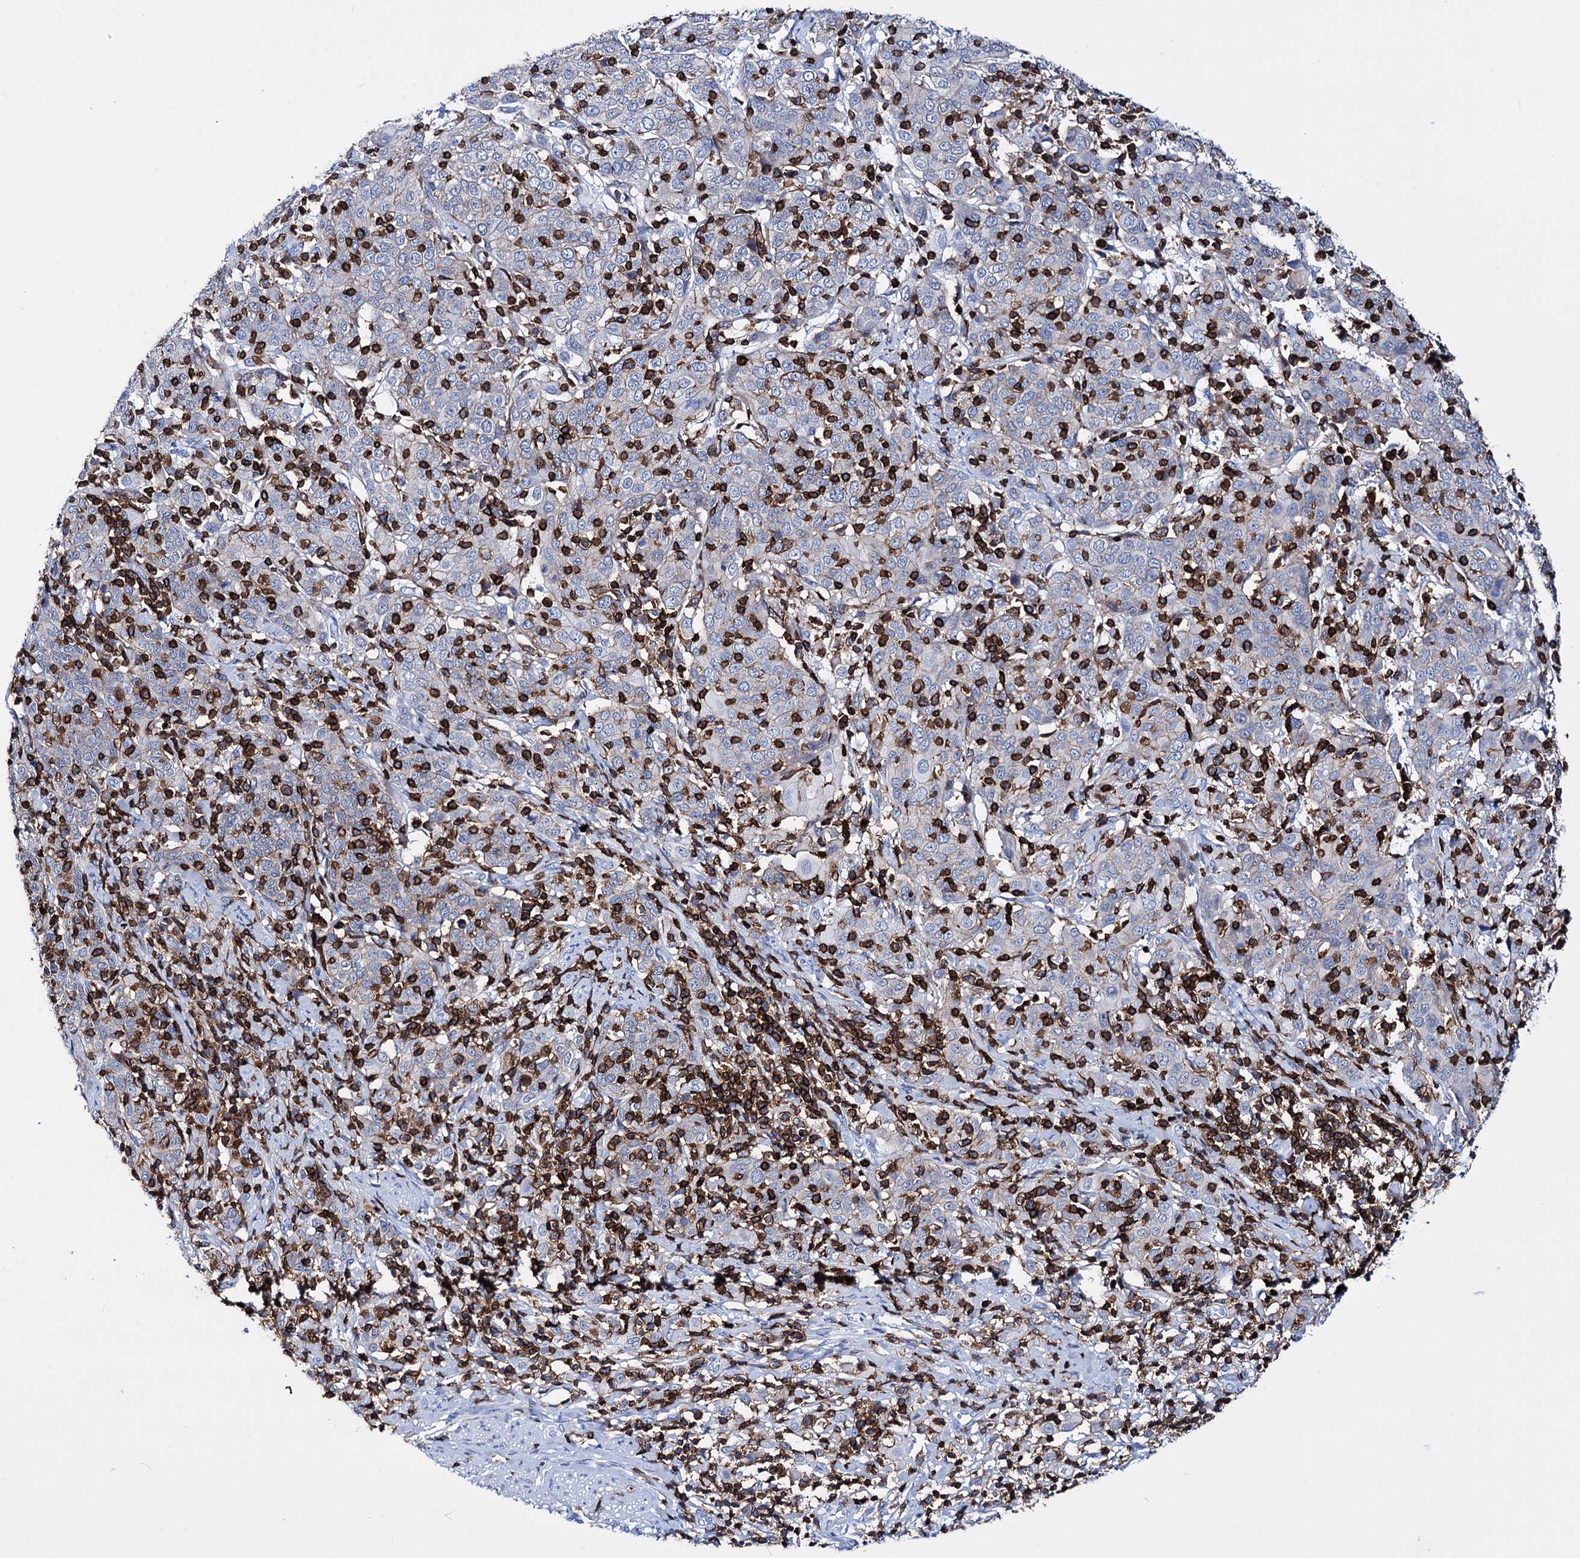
{"staining": {"intensity": "negative", "quantity": "none", "location": "none"}, "tissue": "cervical cancer", "cell_type": "Tumor cells", "image_type": "cancer", "snomed": [{"axis": "morphology", "description": "Squamous cell carcinoma, NOS"}, {"axis": "topography", "description": "Cervix"}], "caption": "Photomicrograph shows no protein staining in tumor cells of cervical cancer (squamous cell carcinoma) tissue.", "gene": "DEF6", "patient": {"sex": "female", "age": 67}}